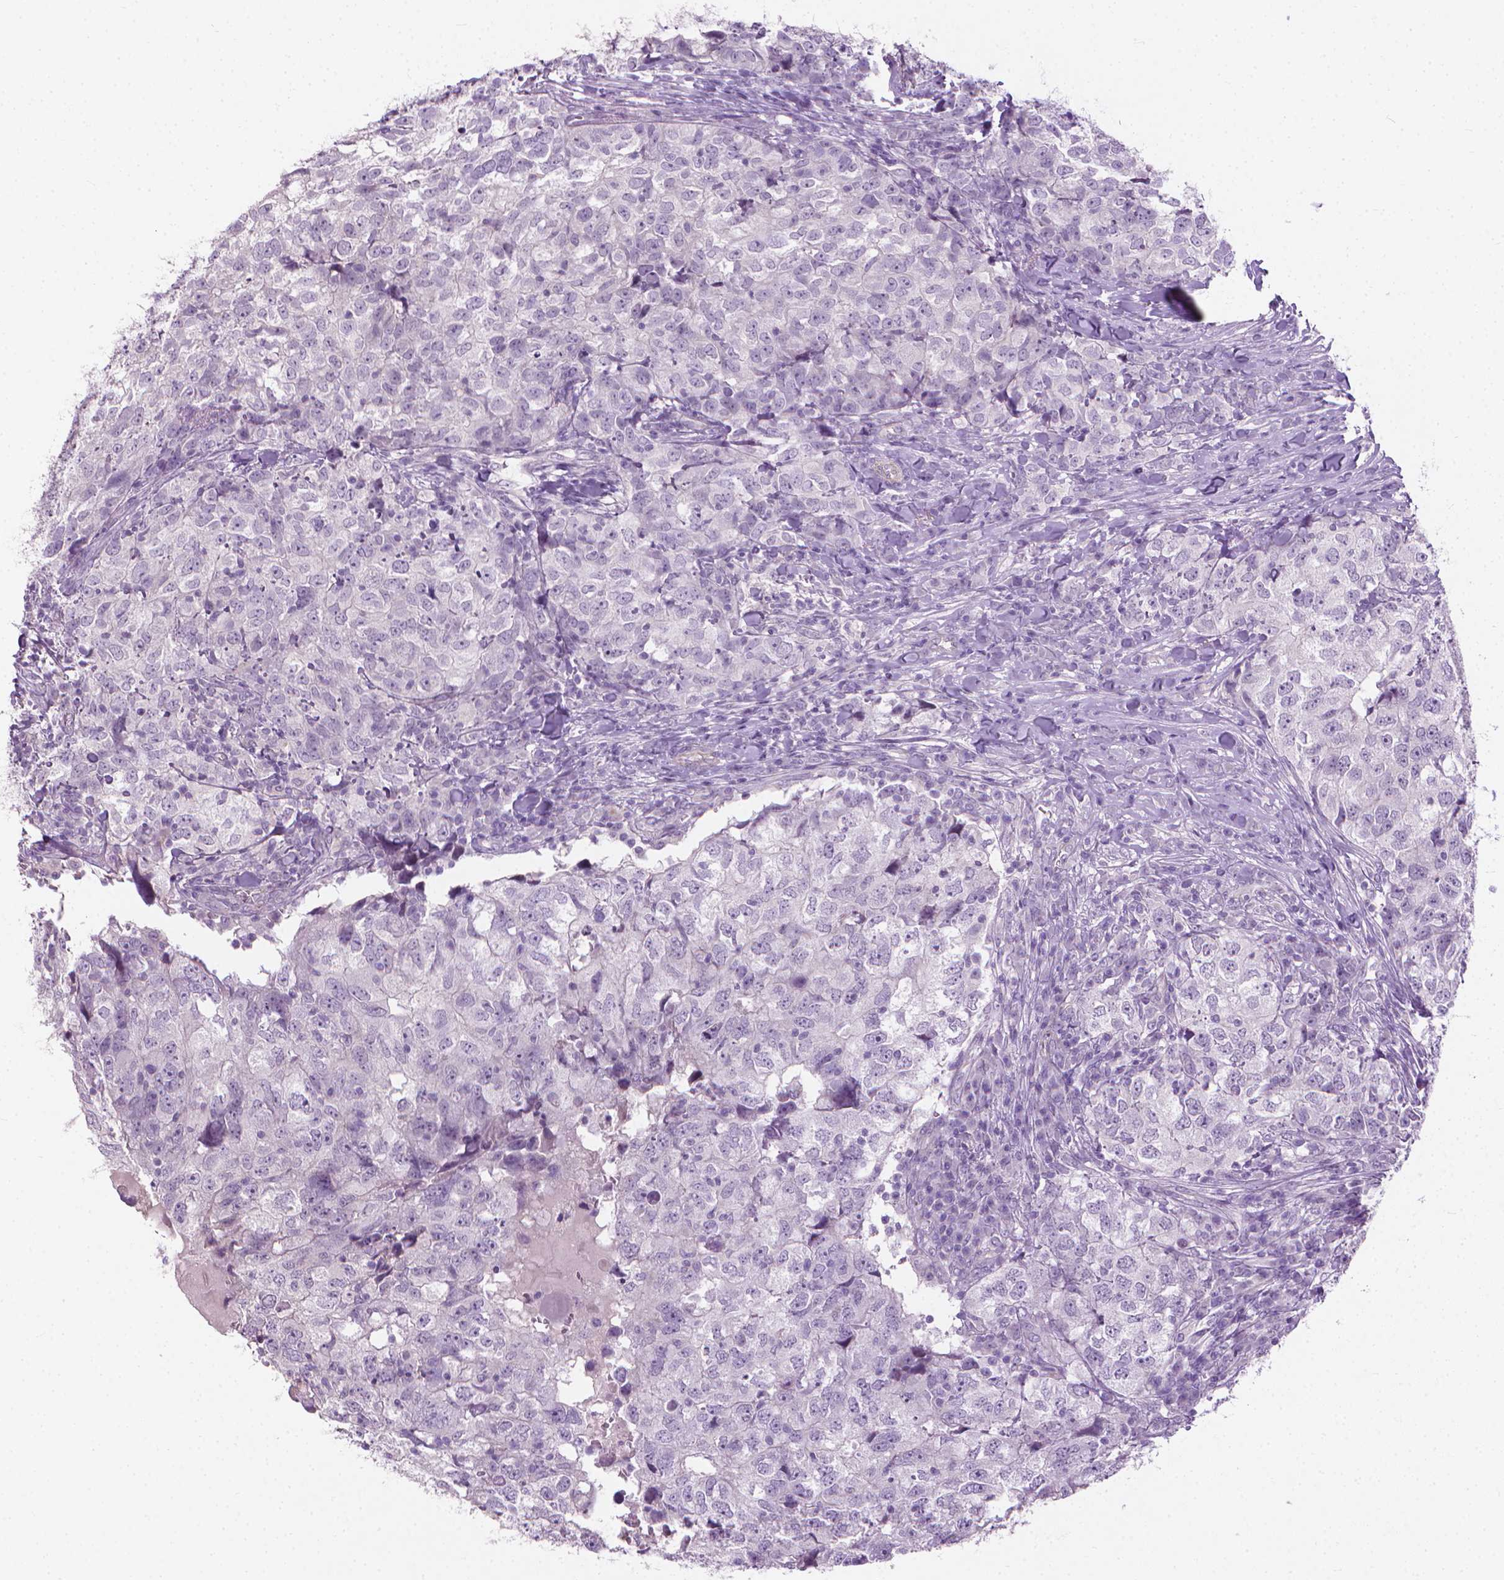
{"staining": {"intensity": "negative", "quantity": "none", "location": "none"}, "tissue": "breast cancer", "cell_type": "Tumor cells", "image_type": "cancer", "snomed": [{"axis": "morphology", "description": "Duct carcinoma"}, {"axis": "topography", "description": "Breast"}], "caption": "Protein analysis of breast cancer displays no significant staining in tumor cells. (DAB (3,3'-diaminobenzidine) IHC with hematoxylin counter stain).", "gene": "KRT73", "patient": {"sex": "female", "age": 30}}